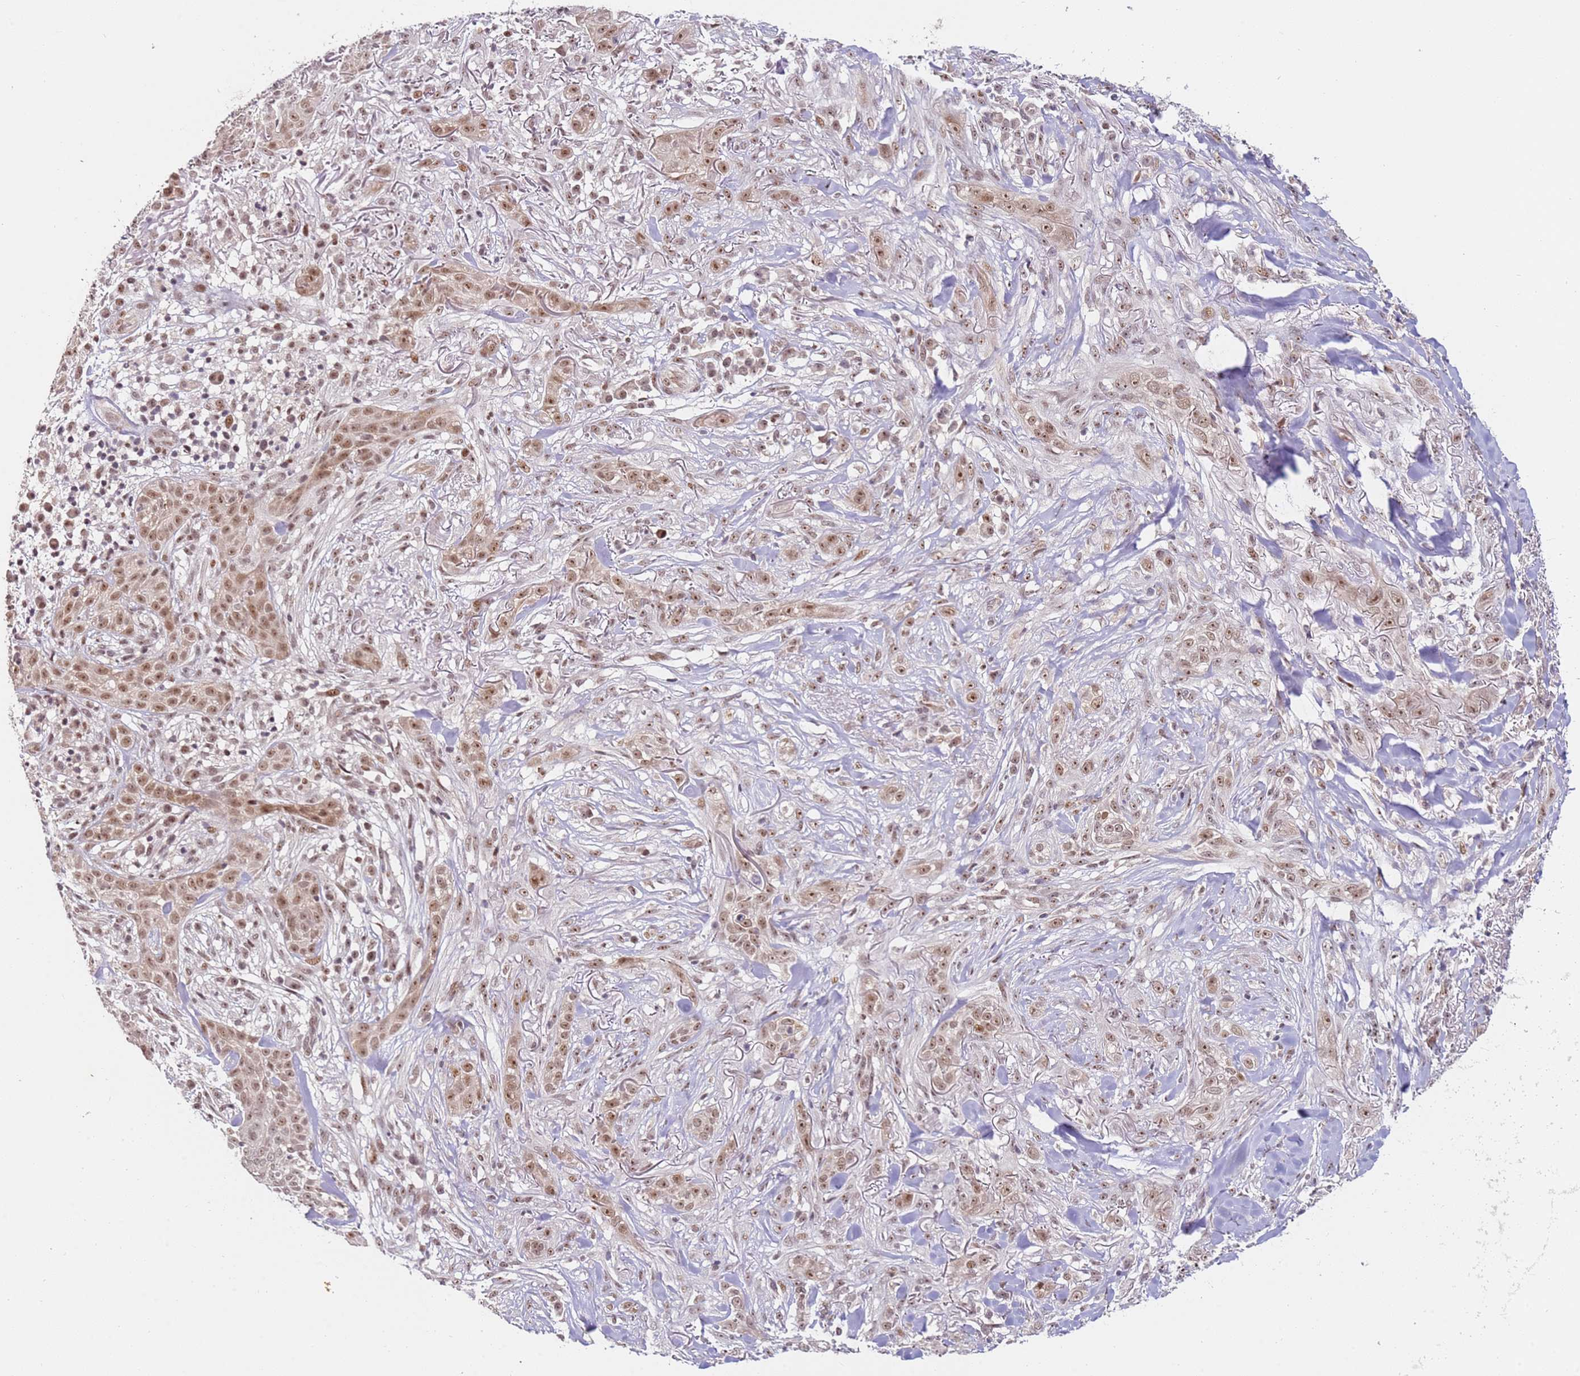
{"staining": {"intensity": "moderate", "quantity": ">75%", "location": "nuclear"}, "tissue": "skin cancer", "cell_type": "Tumor cells", "image_type": "cancer", "snomed": [{"axis": "morphology", "description": "Basal cell carcinoma"}, {"axis": "topography", "description": "Skin"}], "caption": "Skin cancer stained for a protein shows moderate nuclear positivity in tumor cells. (DAB (3,3'-diaminobenzidine) IHC, brown staining for protein, blue staining for nuclei).", "gene": "LGALSL", "patient": {"sex": "male", "age": 72}}